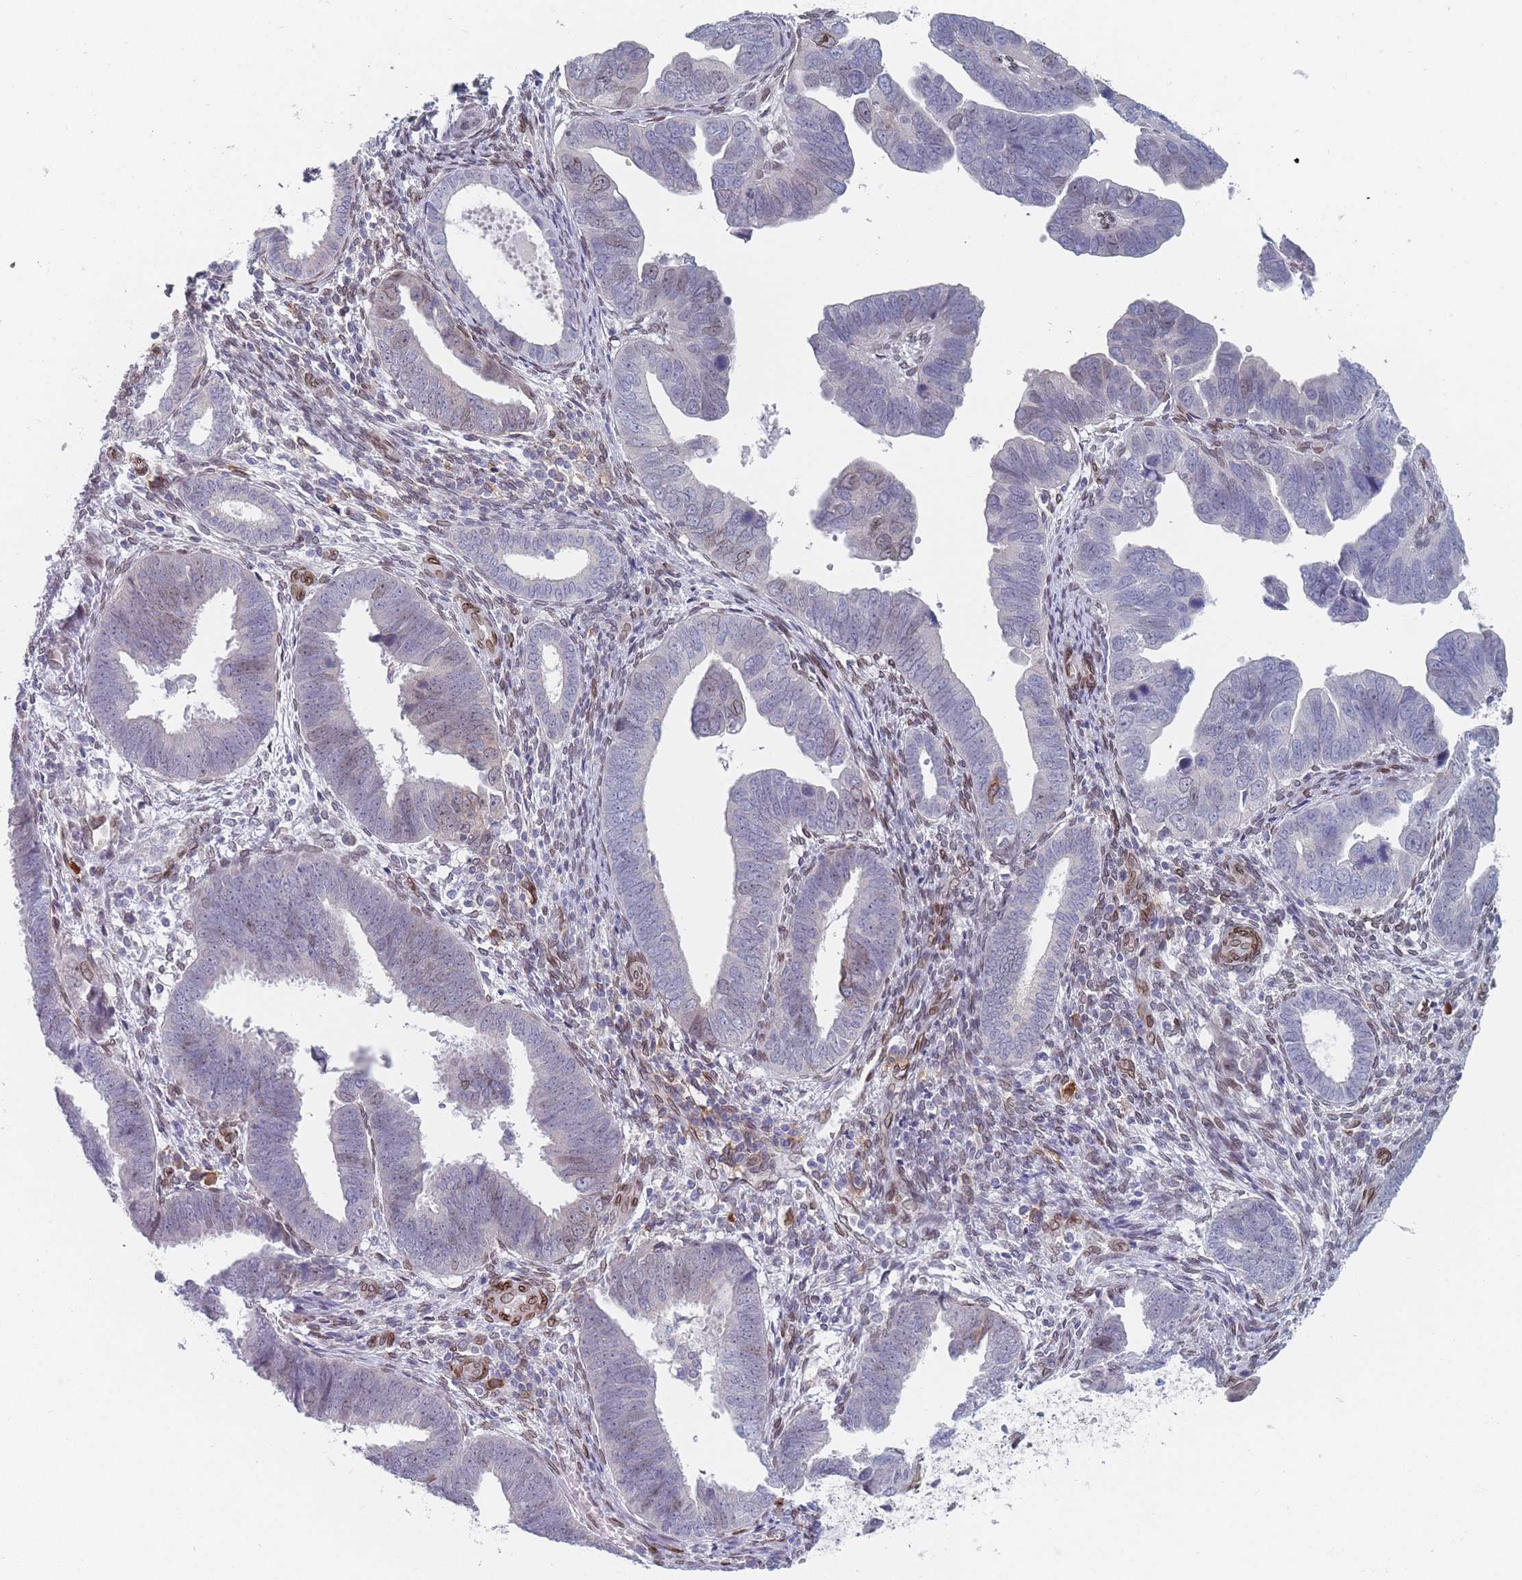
{"staining": {"intensity": "negative", "quantity": "none", "location": "none"}, "tissue": "endometrial cancer", "cell_type": "Tumor cells", "image_type": "cancer", "snomed": [{"axis": "morphology", "description": "Adenocarcinoma, NOS"}, {"axis": "topography", "description": "Endometrium"}], "caption": "Endometrial cancer (adenocarcinoma) was stained to show a protein in brown. There is no significant staining in tumor cells.", "gene": "ZBTB1", "patient": {"sex": "female", "age": 75}}